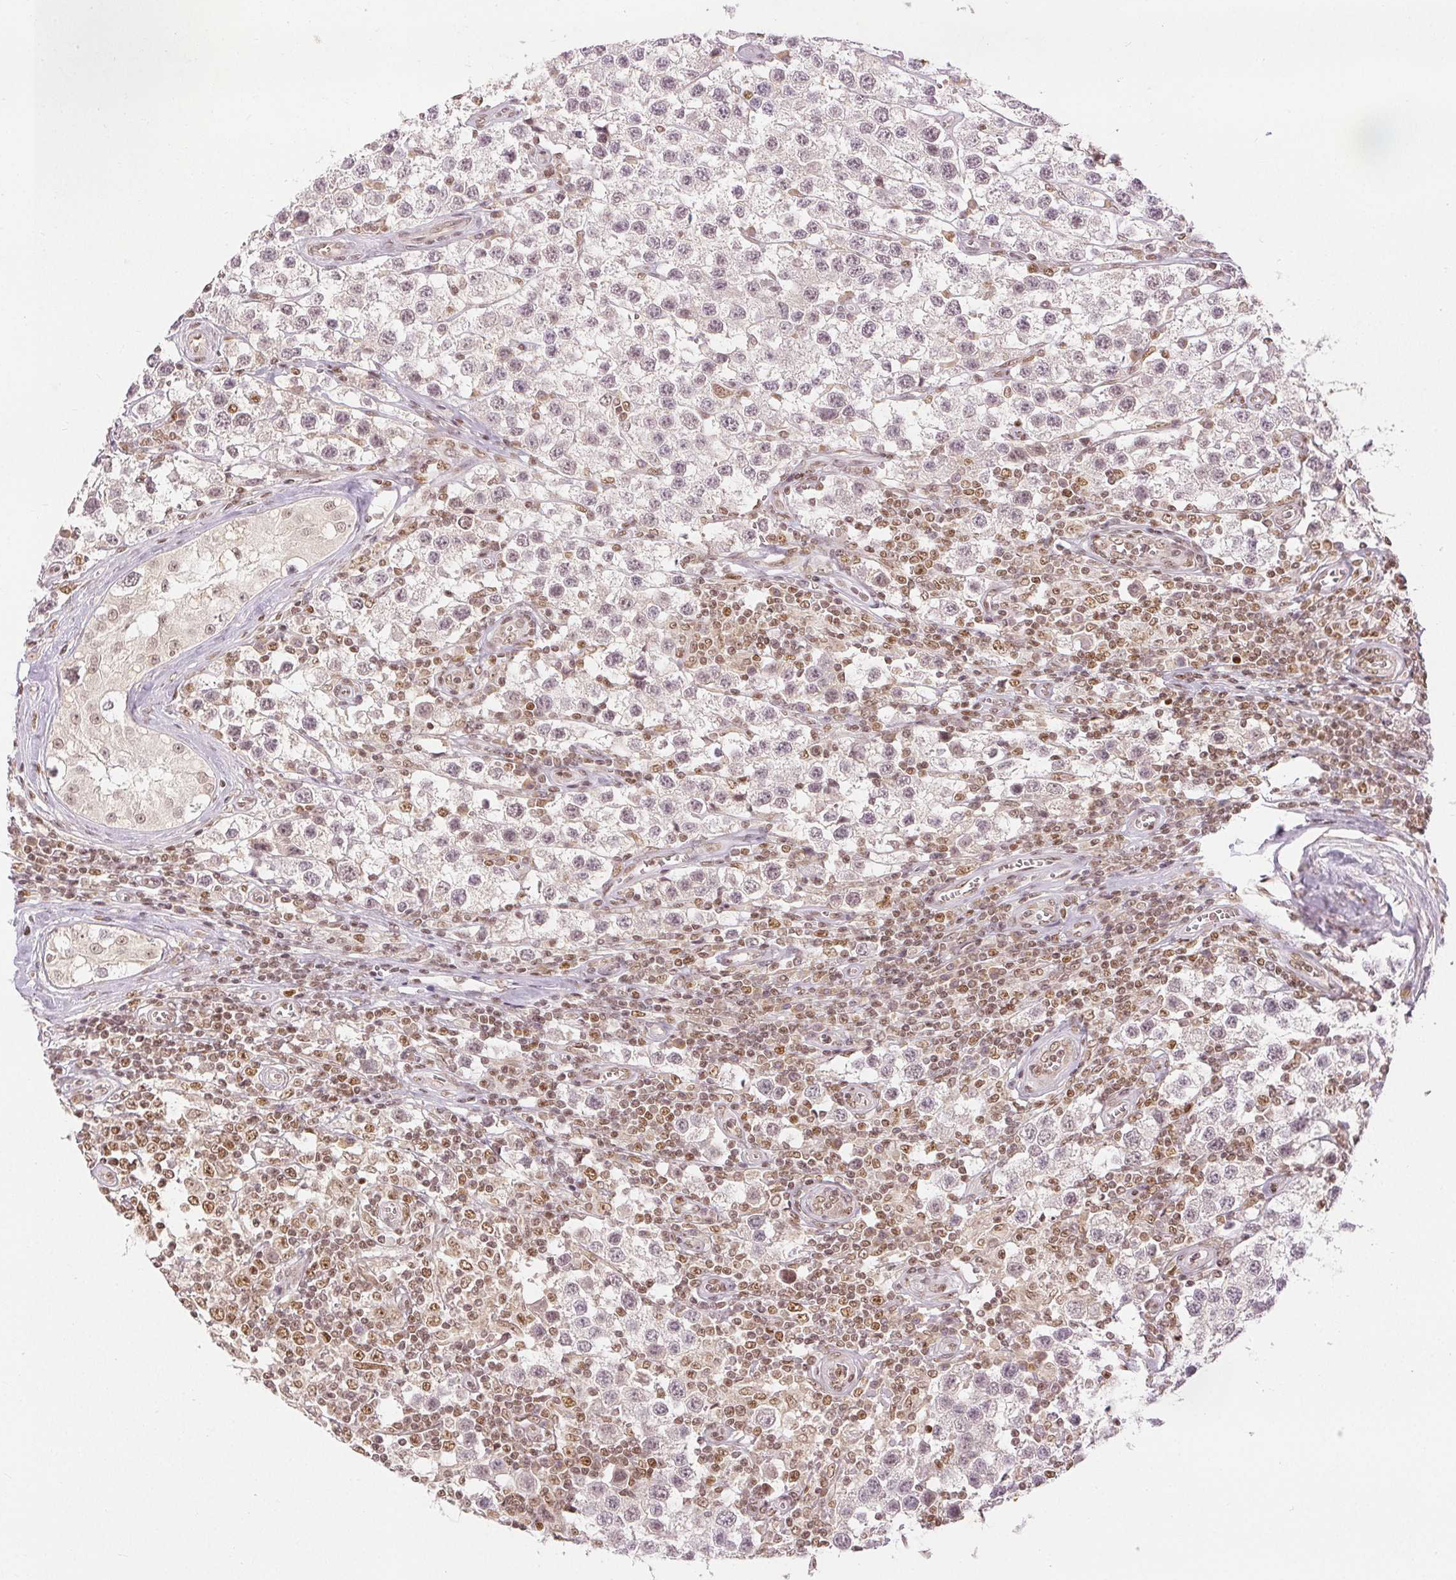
{"staining": {"intensity": "negative", "quantity": "none", "location": "none"}, "tissue": "testis cancer", "cell_type": "Tumor cells", "image_type": "cancer", "snomed": [{"axis": "morphology", "description": "Seminoma, NOS"}, {"axis": "topography", "description": "Testis"}], "caption": "IHC histopathology image of neoplastic tissue: seminoma (testis) stained with DAB reveals no significant protein expression in tumor cells.", "gene": "DEK", "patient": {"sex": "male", "age": 34}}